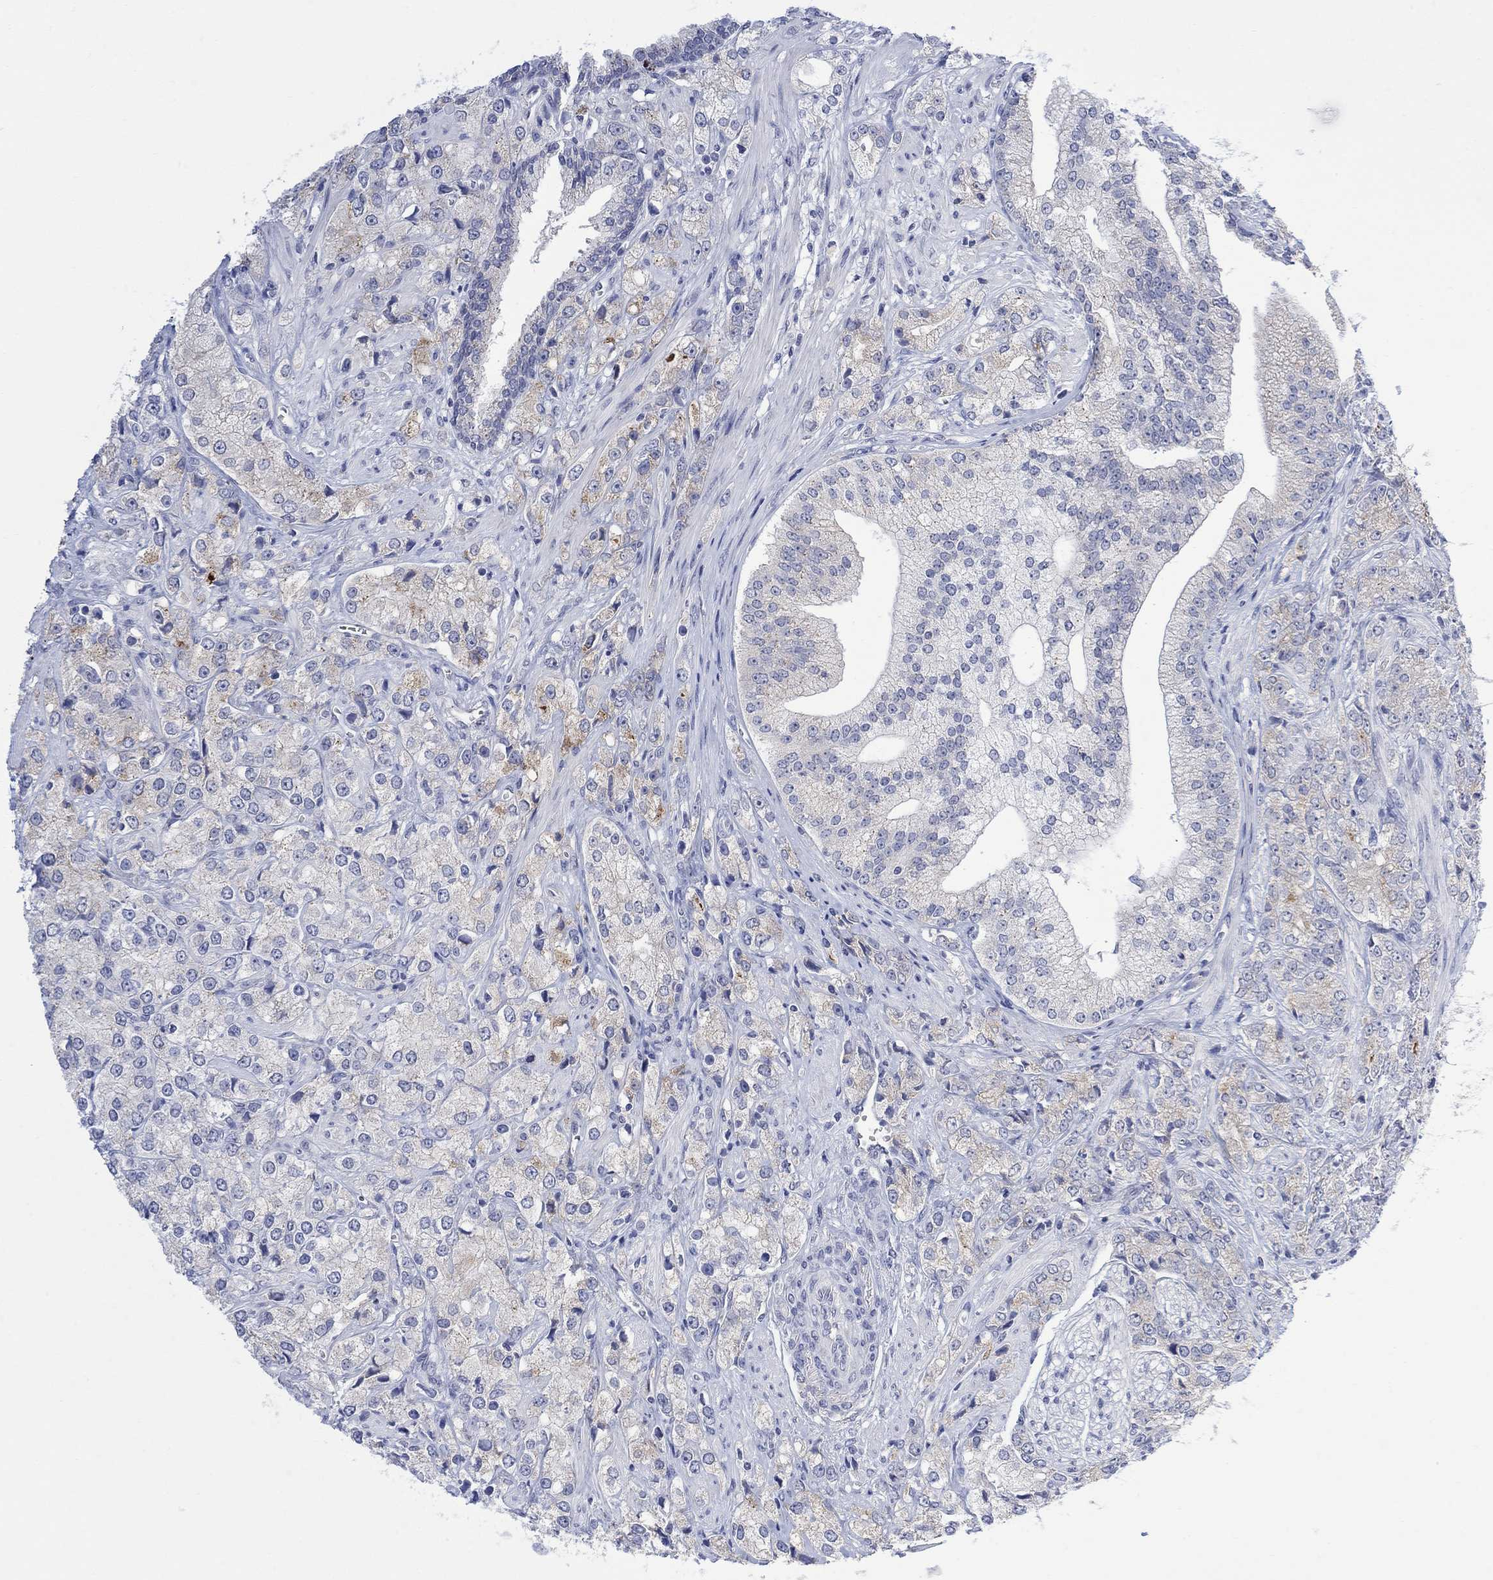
{"staining": {"intensity": "weak", "quantity": "<25%", "location": "cytoplasmic/membranous"}, "tissue": "prostate cancer", "cell_type": "Tumor cells", "image_type": "cancer", "snomed": [{"axis": "morphology", "description": "Adenocarcinoma, NOS"}, {"axis": "topography", "description": "Prostate and seminal vesicle, NOS"}, {"axis": "topography", "description": "Prostate"}], "caption": "The photomicrograph shows no staining of tumor cells in prostate adenocarcinoma.", "gene": "FBP2", "patient": {"sex": "male", "age": 68}}